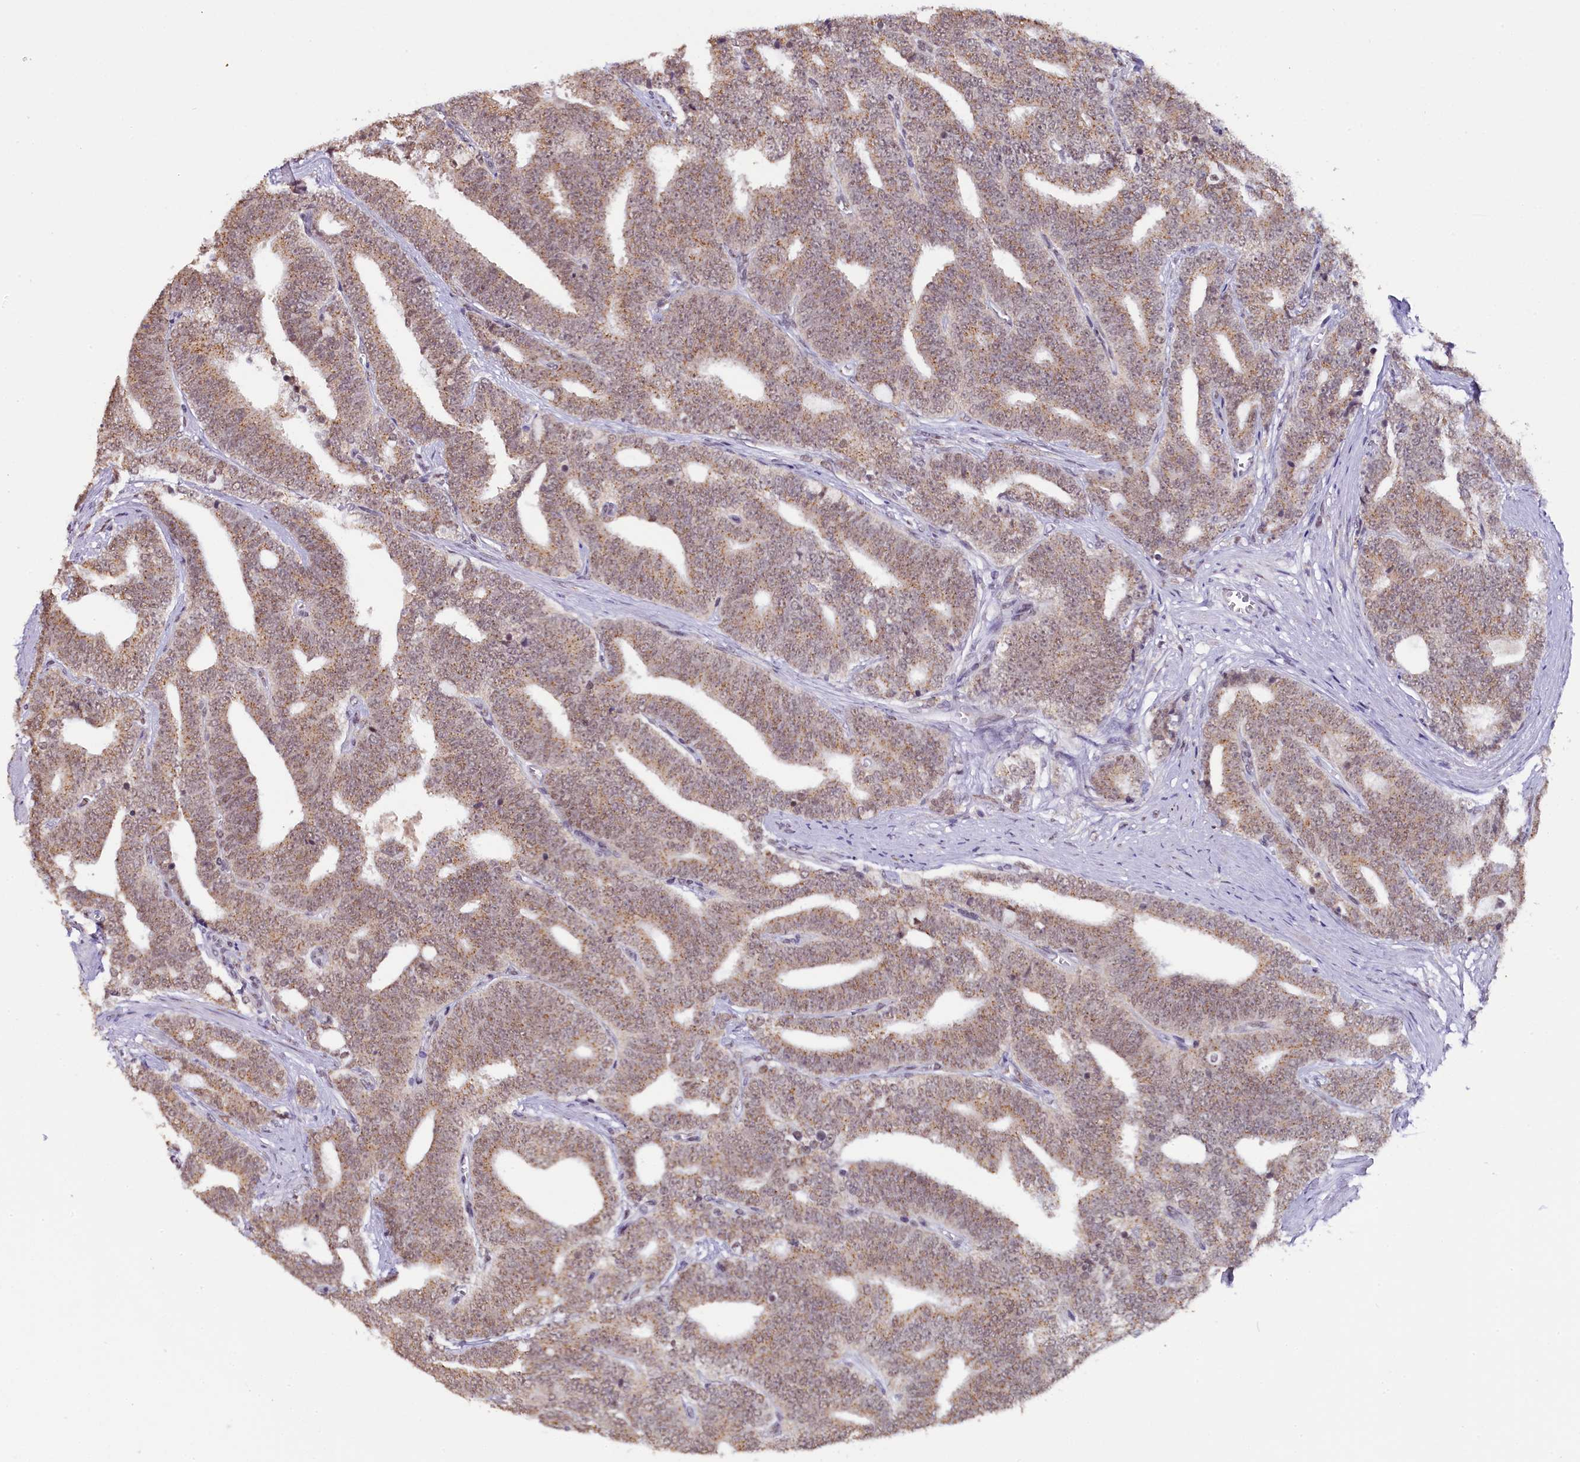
{"staining": {"intensity": "moderate", "quantity": "25%-75%", "location": "cytoplasmic/membranous"}, "tissue": "prostate cancer", "cell_type": "Tumor cells", "image_type": "cancer", "snomed": [{"axis": "morphology", "description": "Adenocarcinoma, High grade"}, {"axis": "topography", "description": "Prostate and seminal vesicle, NOS"}], "caption": "The photomicrograph exhibits staining of prostate cancer, revealing moderate cytoplasmic/membranous protein expression (brown color) within tumor cells.", "gene": "NCBP1", "patient": {"sex": "male", "age": 67}}